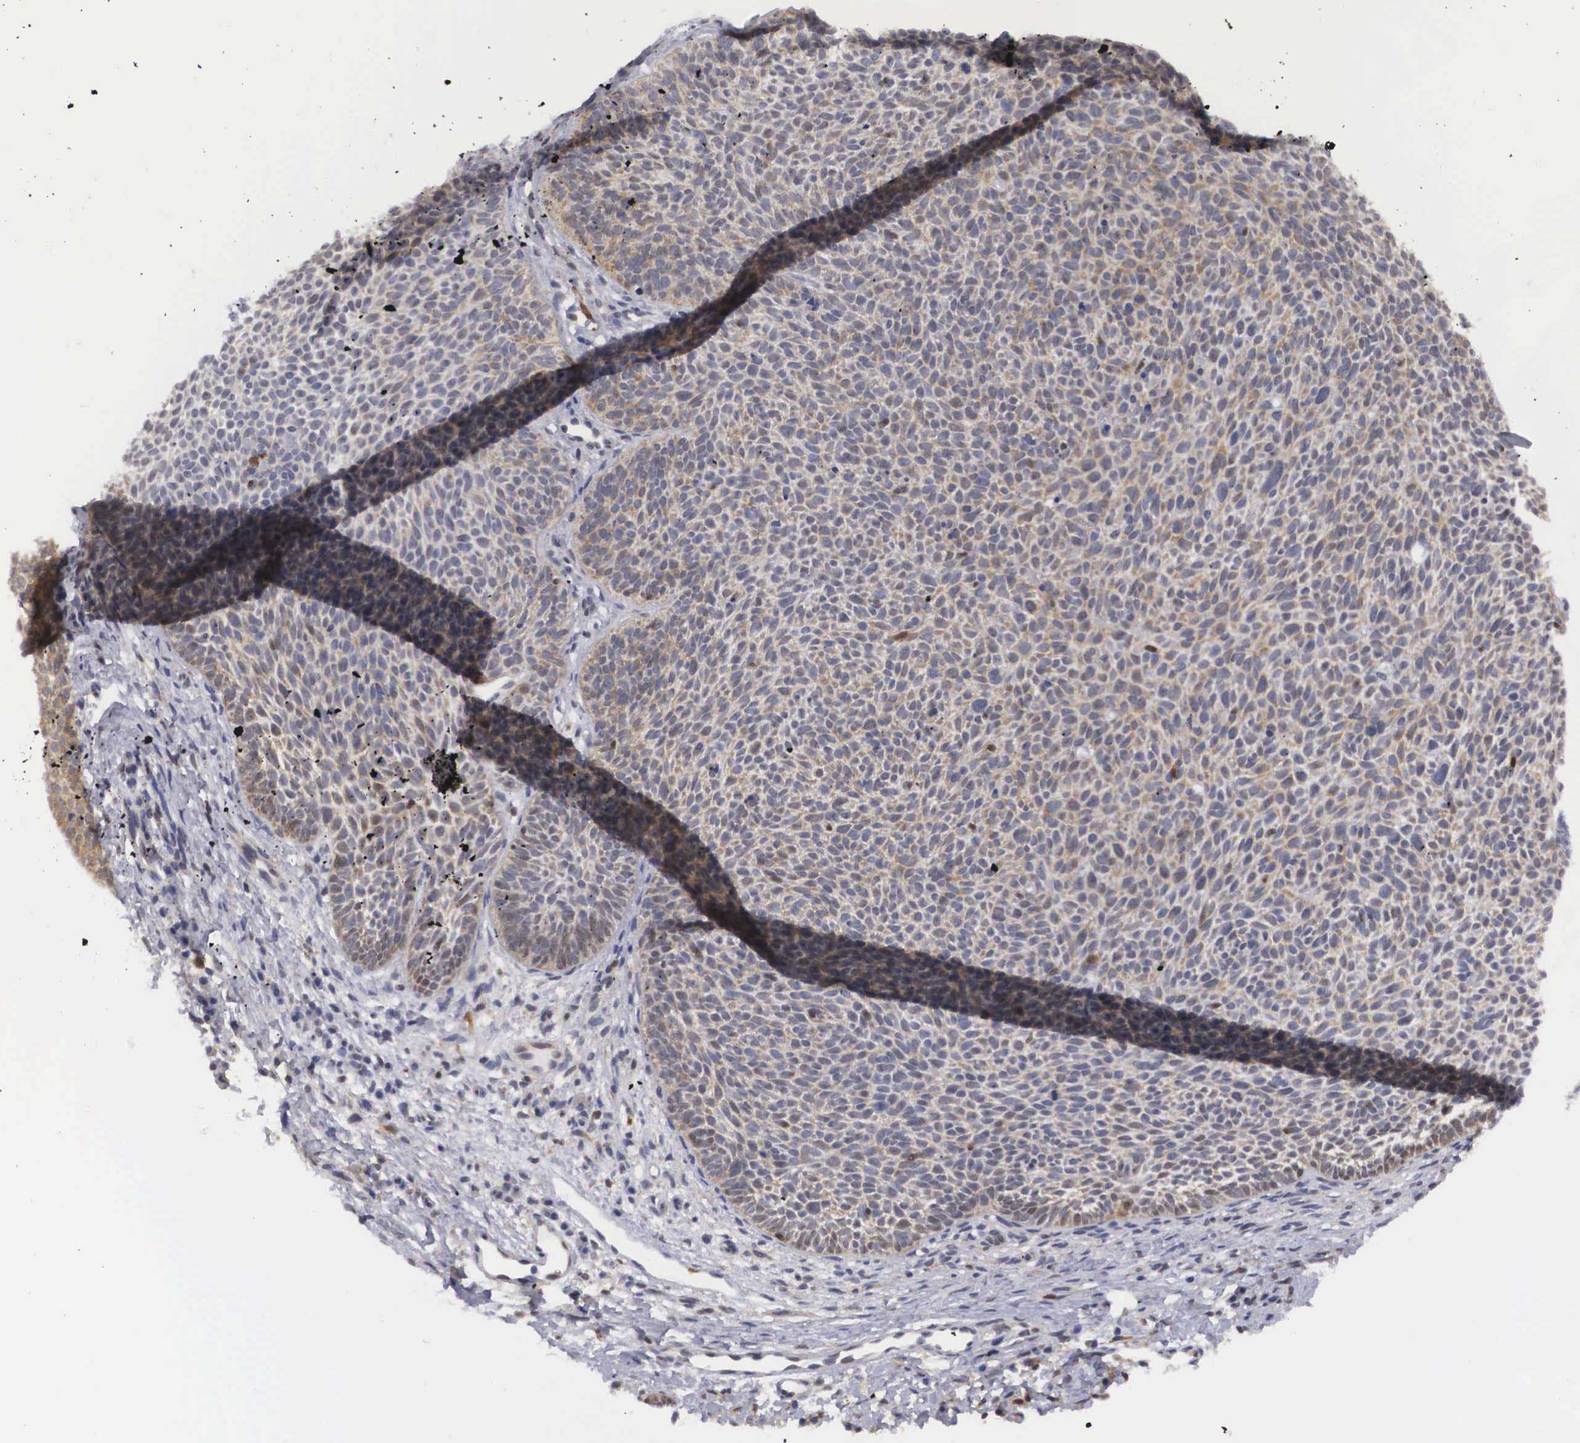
{"staining": {"intensity": "weak", "quantity": "25%-75%", "location": "cytoplasmic/membranous"}, "tissue": "skin cancer", "cell_type": "Tumor cells", "image_type": "cancer", "snomed": [{"axis": "morphology", "description": "Basal cell carcinoma"}, {"axis": "topography", "description": "Skin"}], "caption": "This is an image of immunohistochemistry (IHC) staining of skin basal cell carcinoma, which shows weak positivity in the cytoplasmic/membranous of tumor cells.", "gene": "ADSL", "patient": {"sex": "male", "age": 84}}